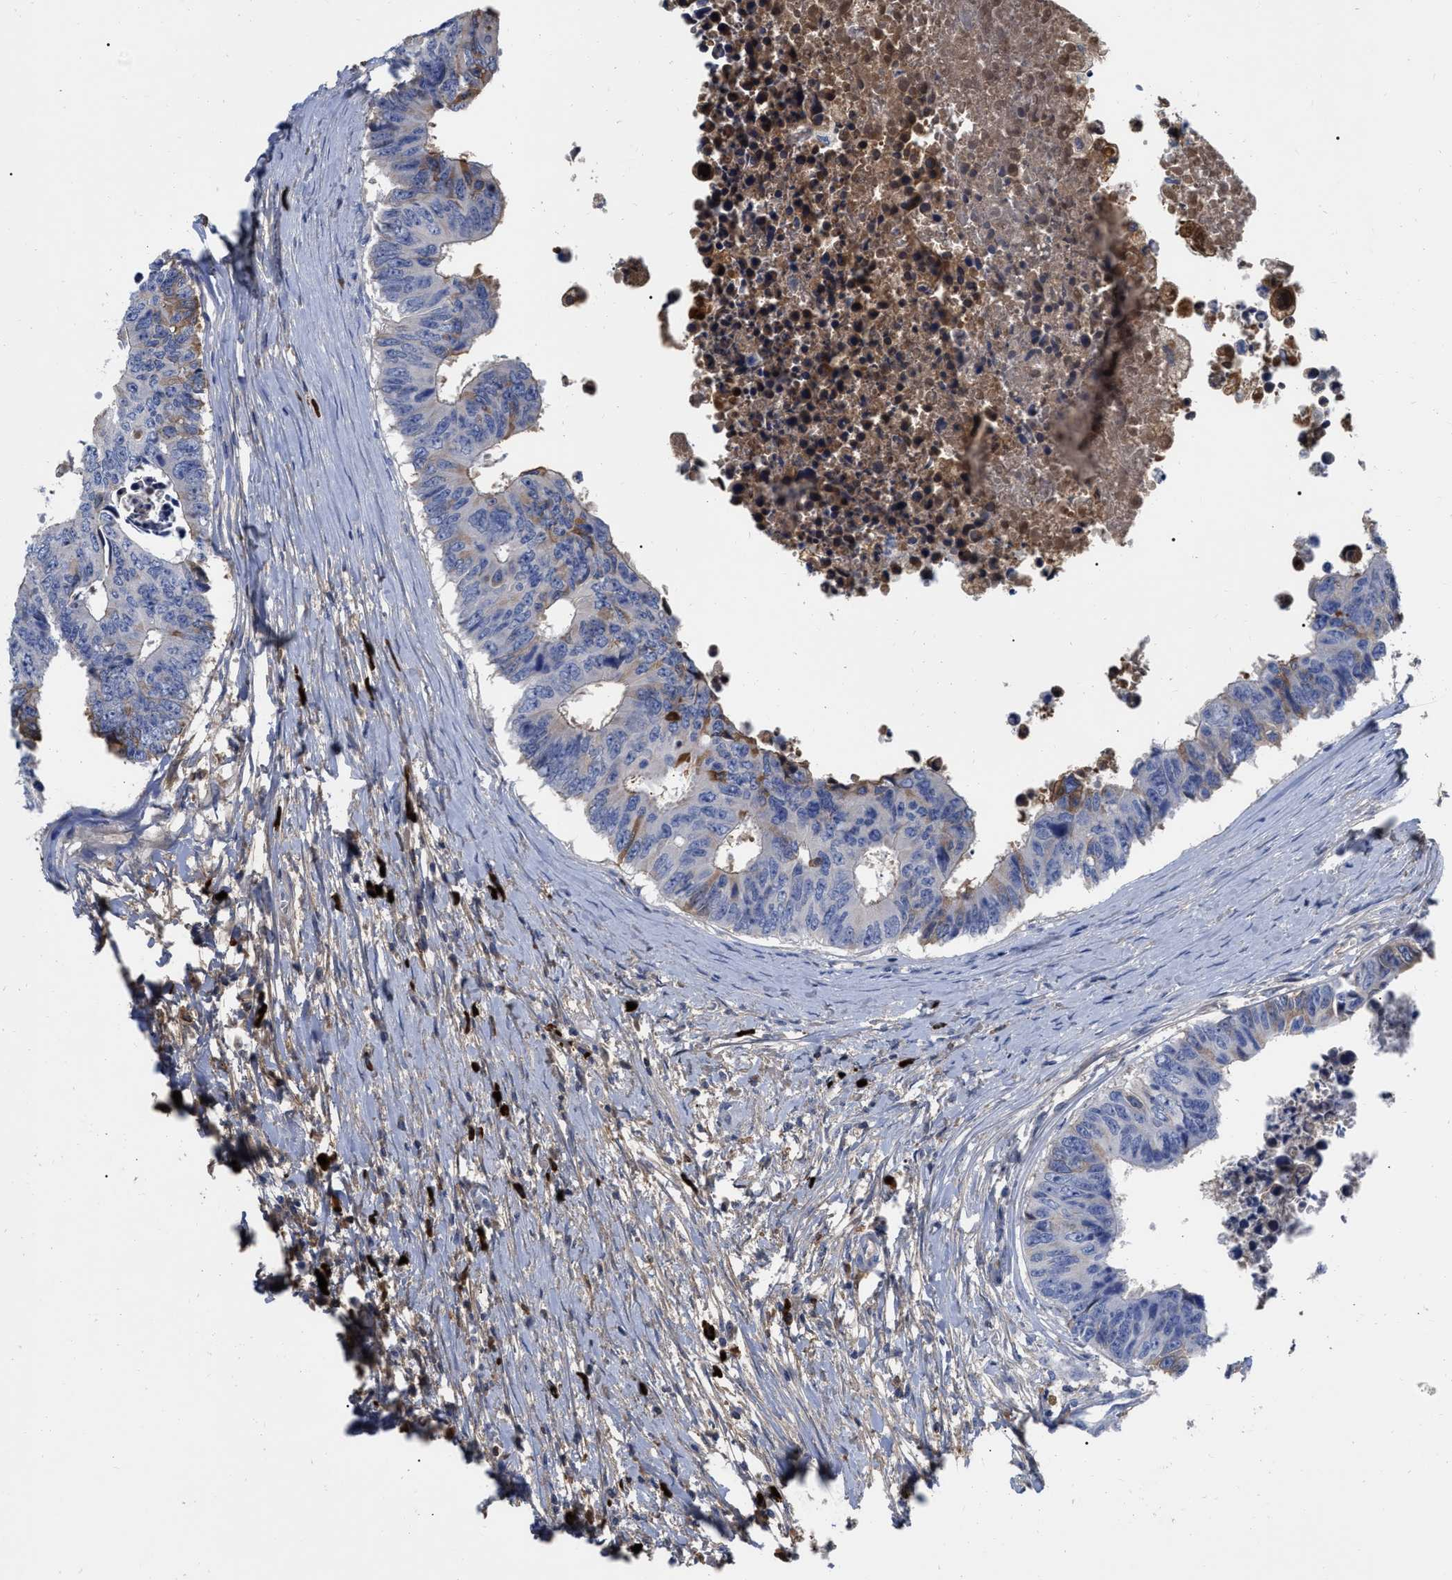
{"staining": {"intensity": "weak", "quantity": "<25%", "location": "cytoplasmic/membranous"}, "tissue": "colorectal cancer", "cell_type": "Tumor cells", "image_type": "cancer", "snomed": [{"axis": "morphology", "description": "Adenocarcinoma, NOS"}, {"axis": "topography", "description": "Rectum"}], "caption": "The image reveals no significant positivity in tumor cells of adenocarcinoma (colorectal).", "gene": "IGHV5-51", "patient": {"sex": "male", "age": 84}}